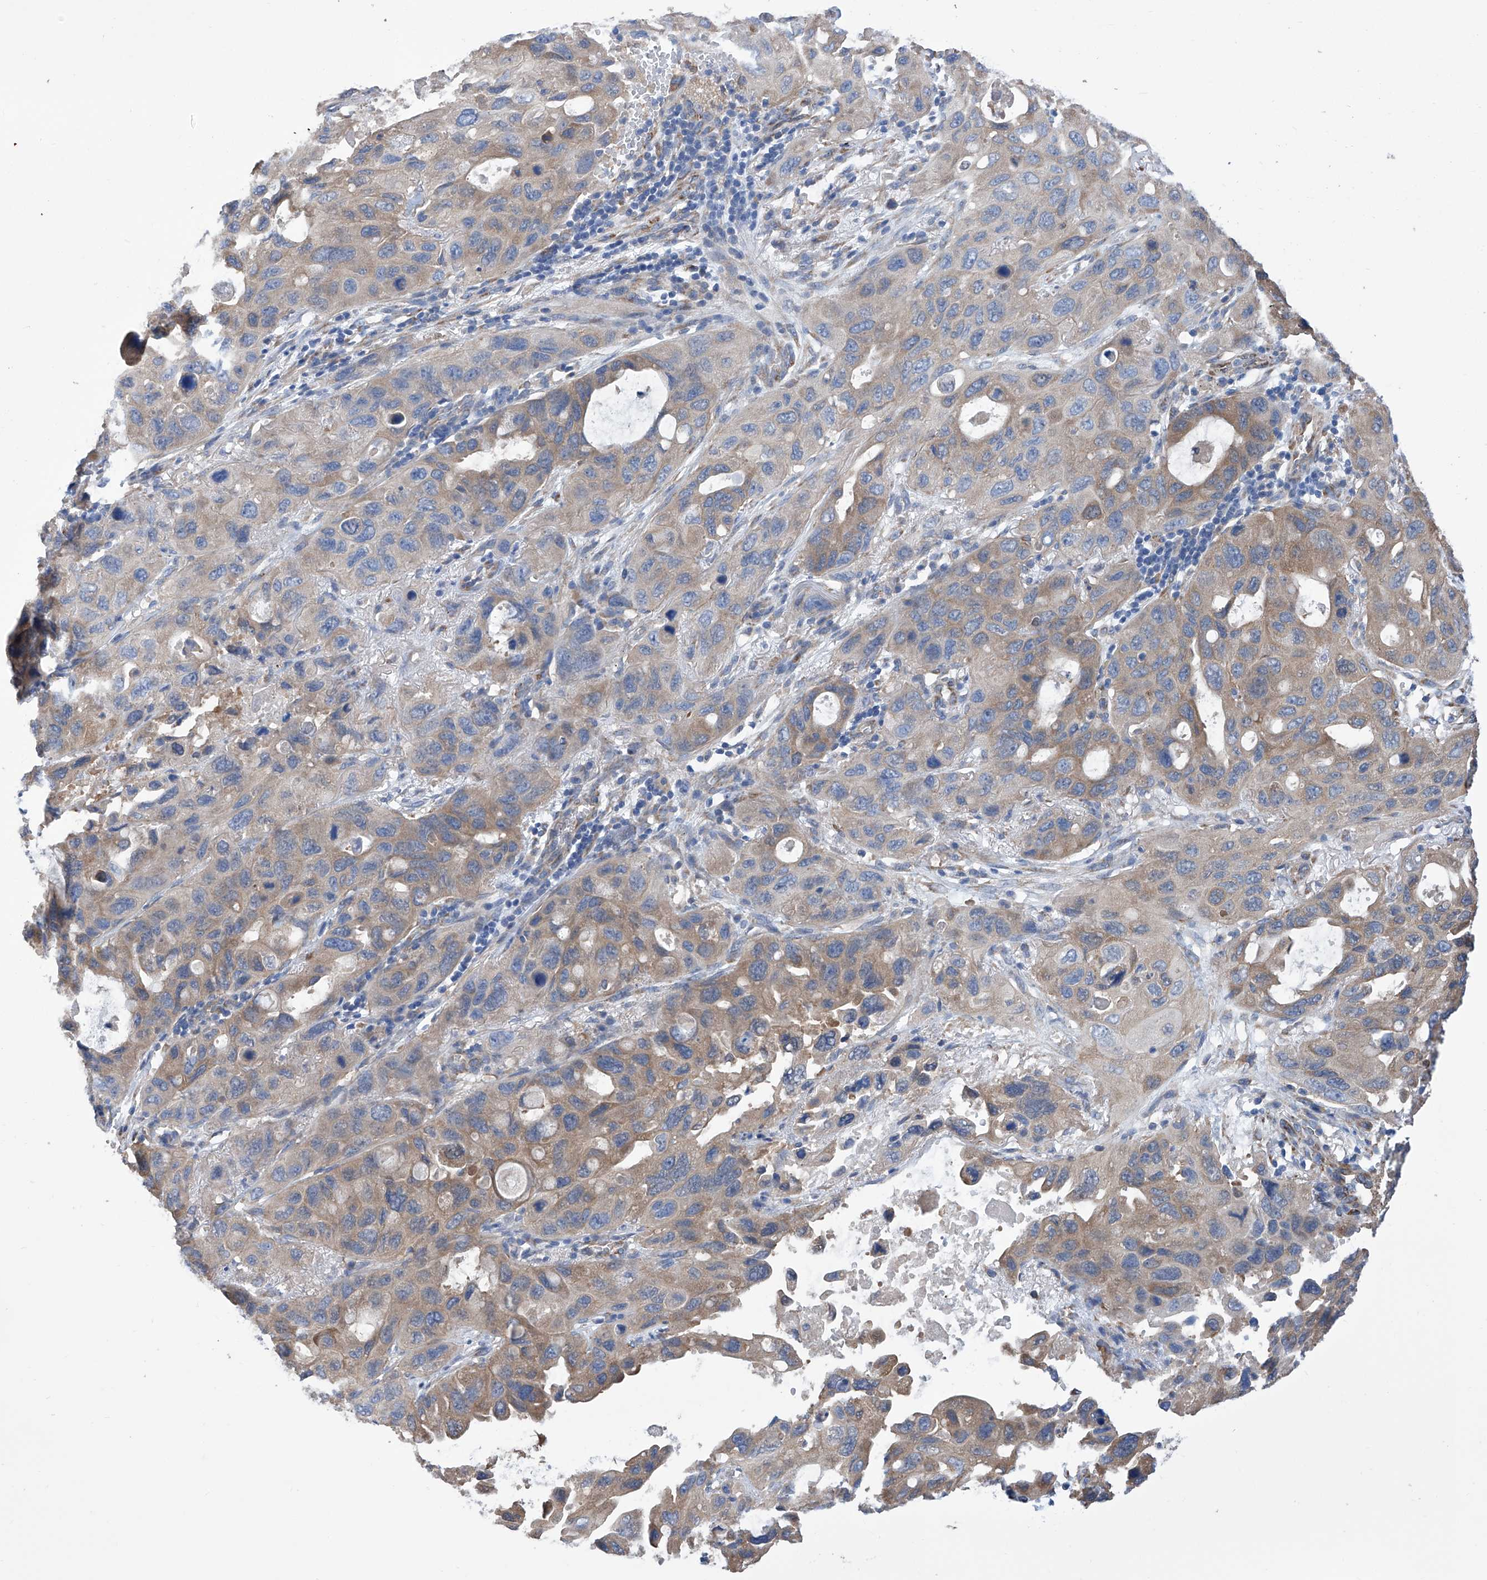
{"staining": {"intensity": "weak", "quantity": ">75%", "location": "cytoplasmic/membranous"}, "tissue": "lung cancer", "cell_type": "Tumor cells", "image_type": "cancer", "snomed": [{"axis": "morphology", "description": "Squamous cell carcinoma, NOS"}, {"axis": "topography", "description": "Lung"}], "caption": "Protein analysis of lung cancer tissue shows weak cytoplasmic/membranous expression in approximately >75% of tumor cells.", "gene": "SMS", "patient": {"sex": "female", "age": 73}}